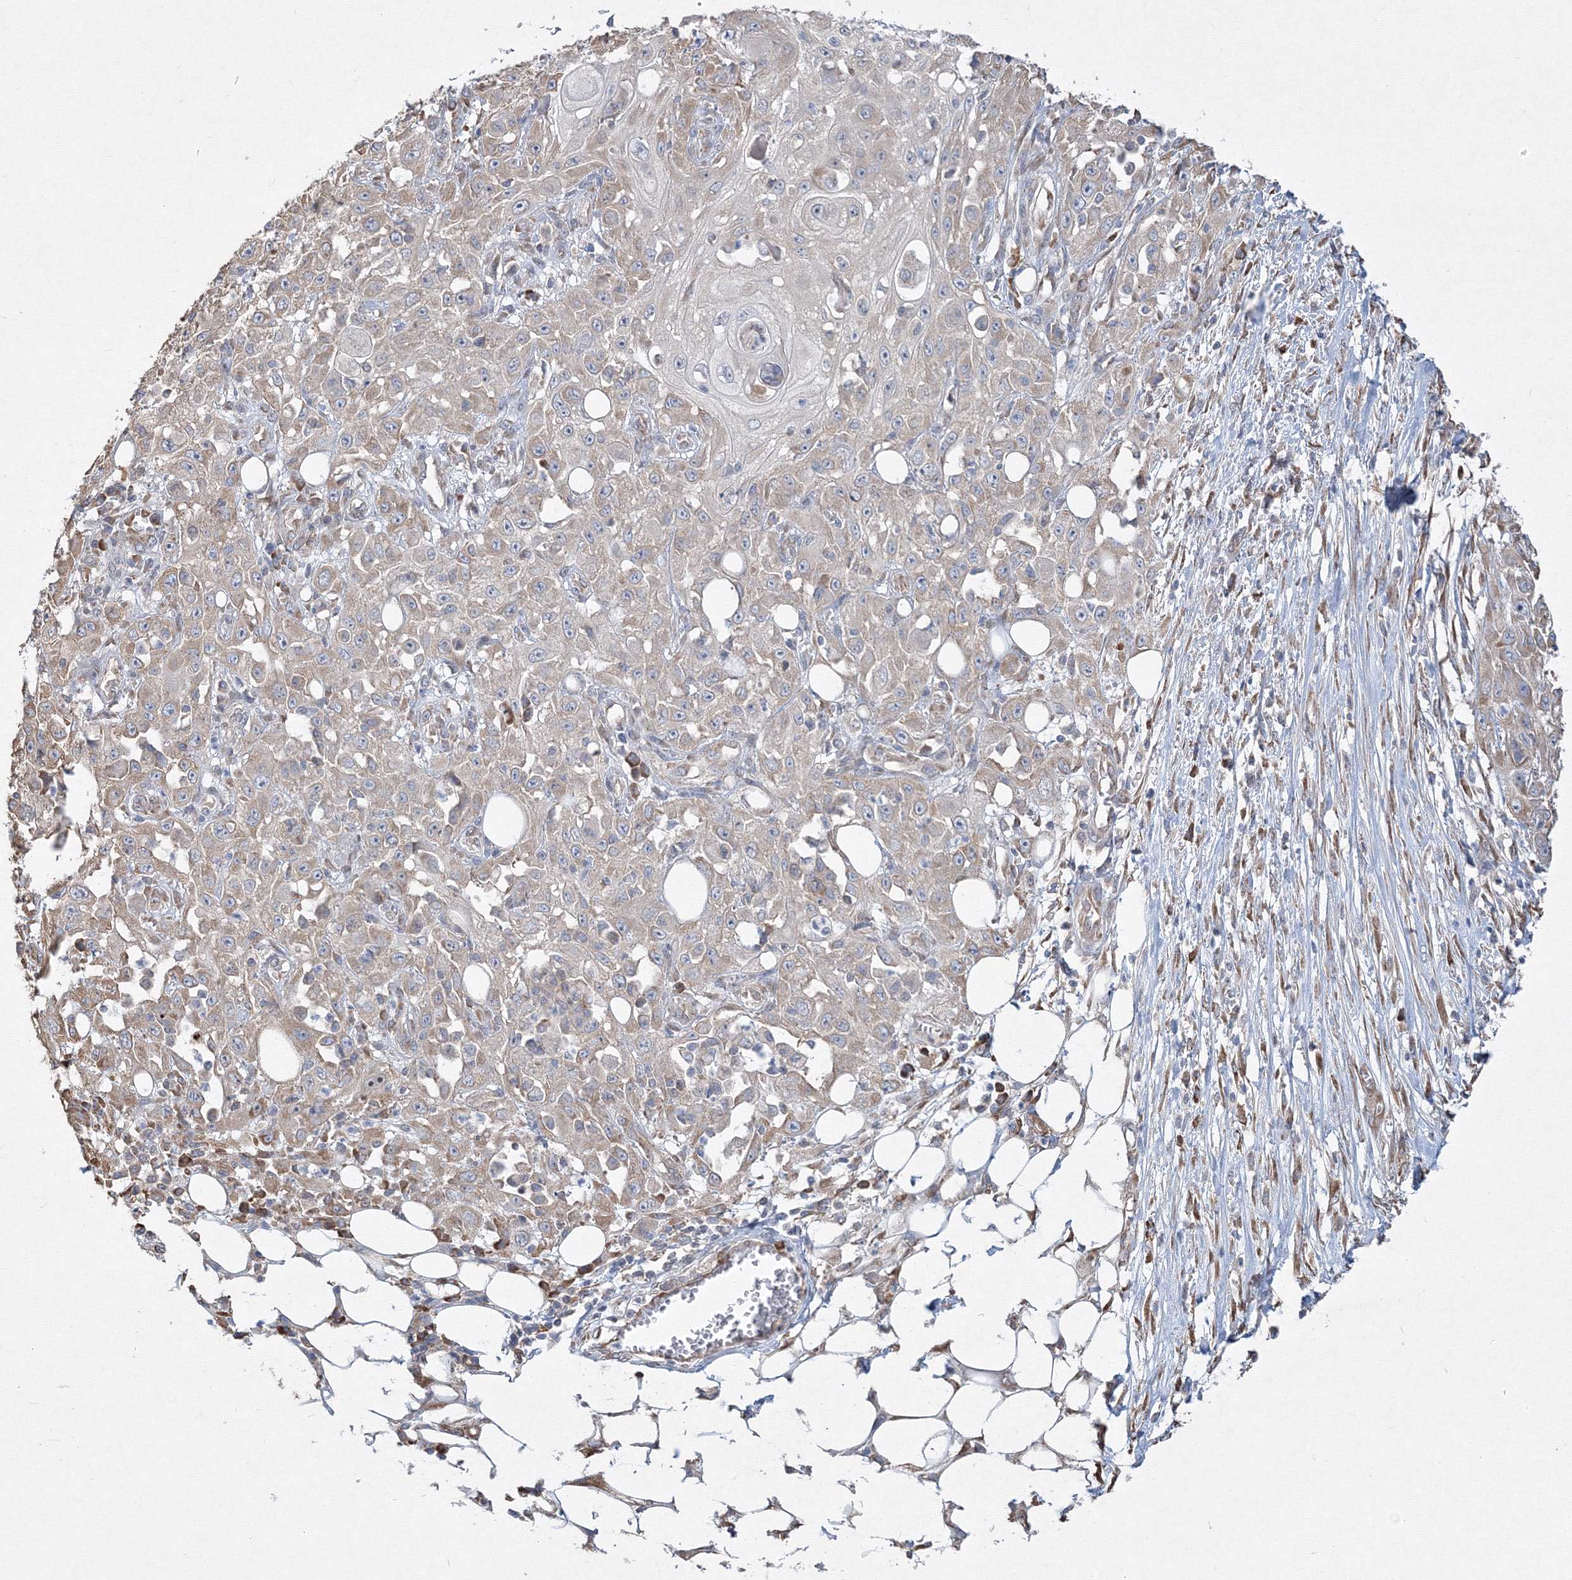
{"staining": {"intensity": "weak", "quantity": "<25%", "location": "cytoplasmic/membranous"}, "tissue": "skin cancer", "cell_type": "Tumor cells", "image_type": "cancer", "snomed": [{"axis": "morphology", "description": "Squamous cell carcinoma, NOS"}, {"axis": "morphology", "description": "Squamous cell carcinoma, metastatic, NOS"}, {"axis": "topography", "description": "Skin"}, {"axis": "topography", "description": "Lymph node"}], "caption": "Immunohistochemical staining of skin cancer demonstrates no significant staining in tumor cells. (DAB (3,3'-diaminobenzidine) immunohistochemistry (IHC), high magnification).", "gene": "FBXL8", "patient": {"sex": "male", "age": 75}}